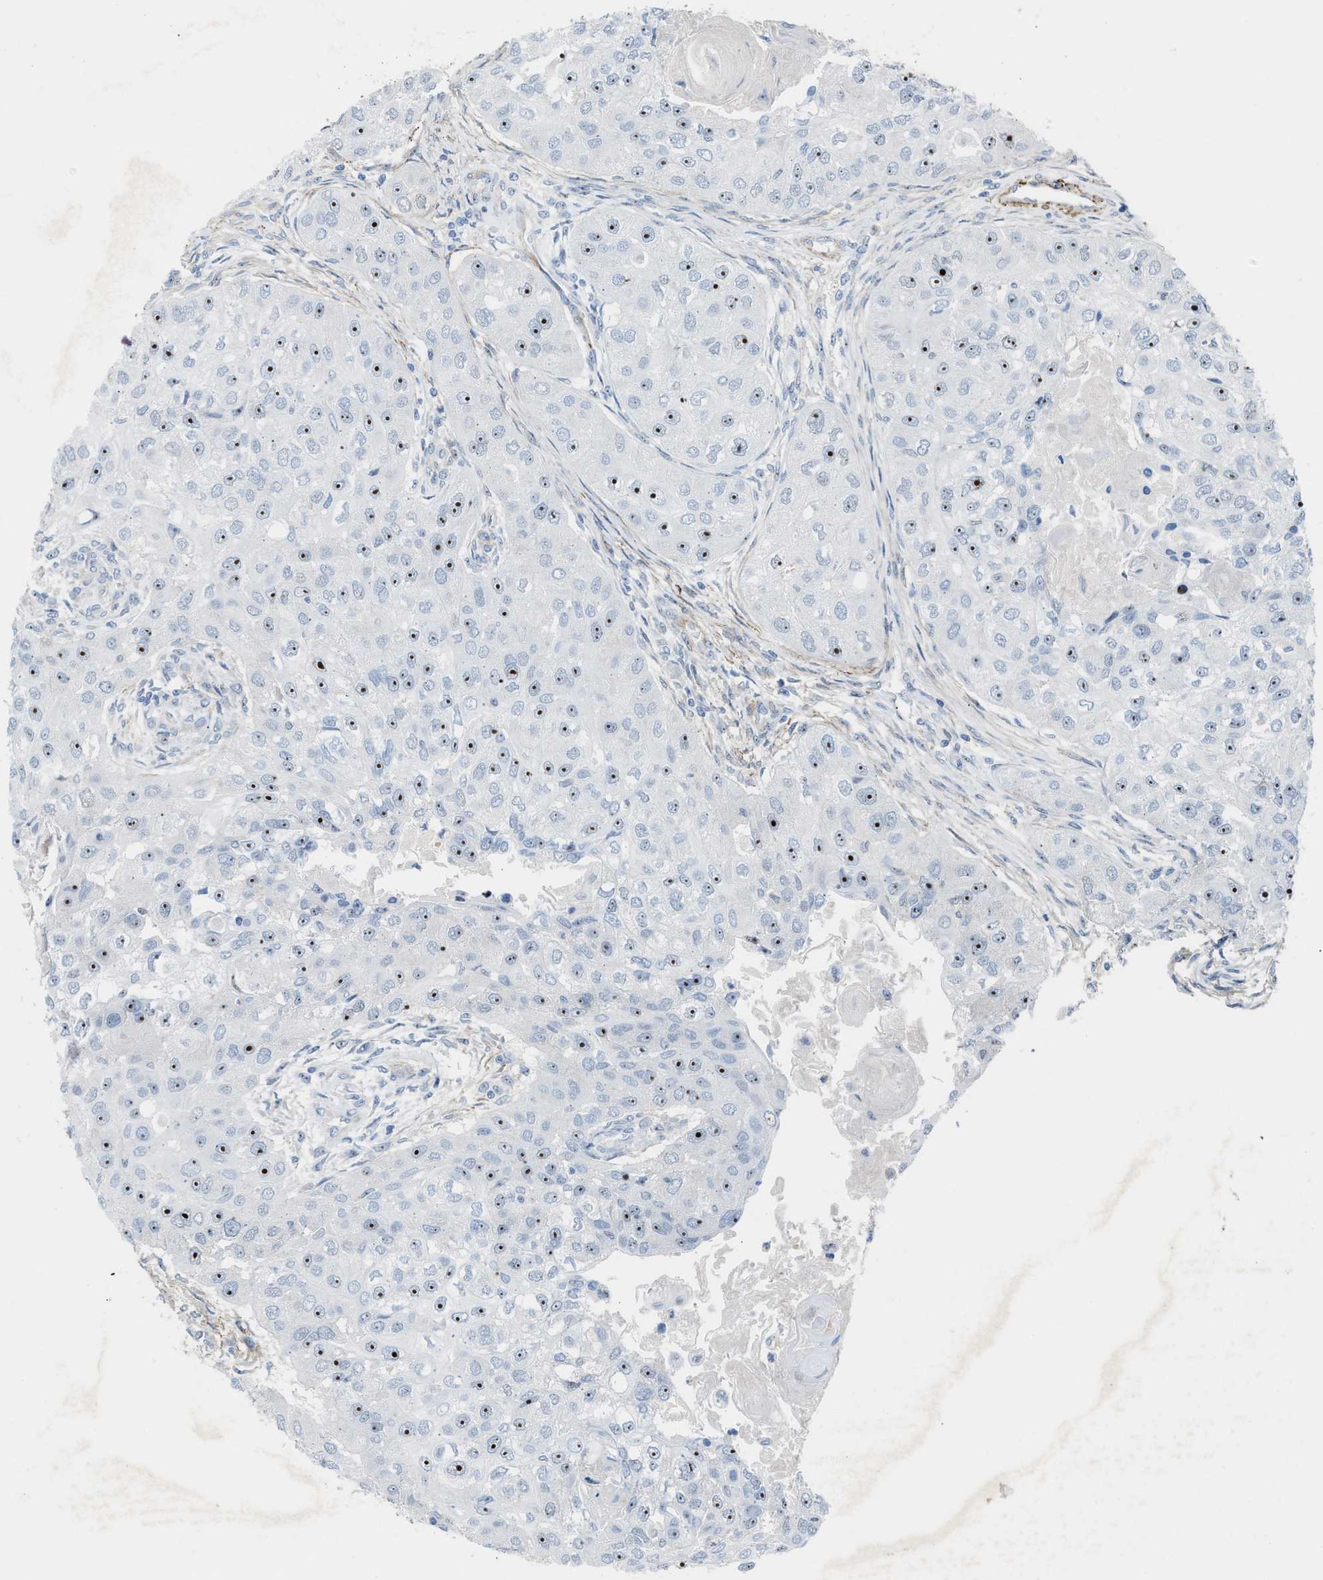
{"staining": {"intensity": "strong", "quantity": ">75%", "location": "nuclear"}, "tissue": "head and neck cancer", "cell_type": "Tumor cells", "image_type": "cancer", "snomed": [{"axis": "morphology", "description": "Normal tissue, NOS"}, {"axis": "morphology", "description": "Squamous cell carcinoma, NOS"}, {"axis": "topography", "description": "Skeletal muscle"}, {"axis": "topography", "description": "Head-Neck"}], "caption": "Immunohistochemistry of human head and neck cancer shows high levels of strong nuclear staining in approximately >75% of tumor cells.", "gene": "NQO2", "patient": {"sex": "male", "age": 51}}